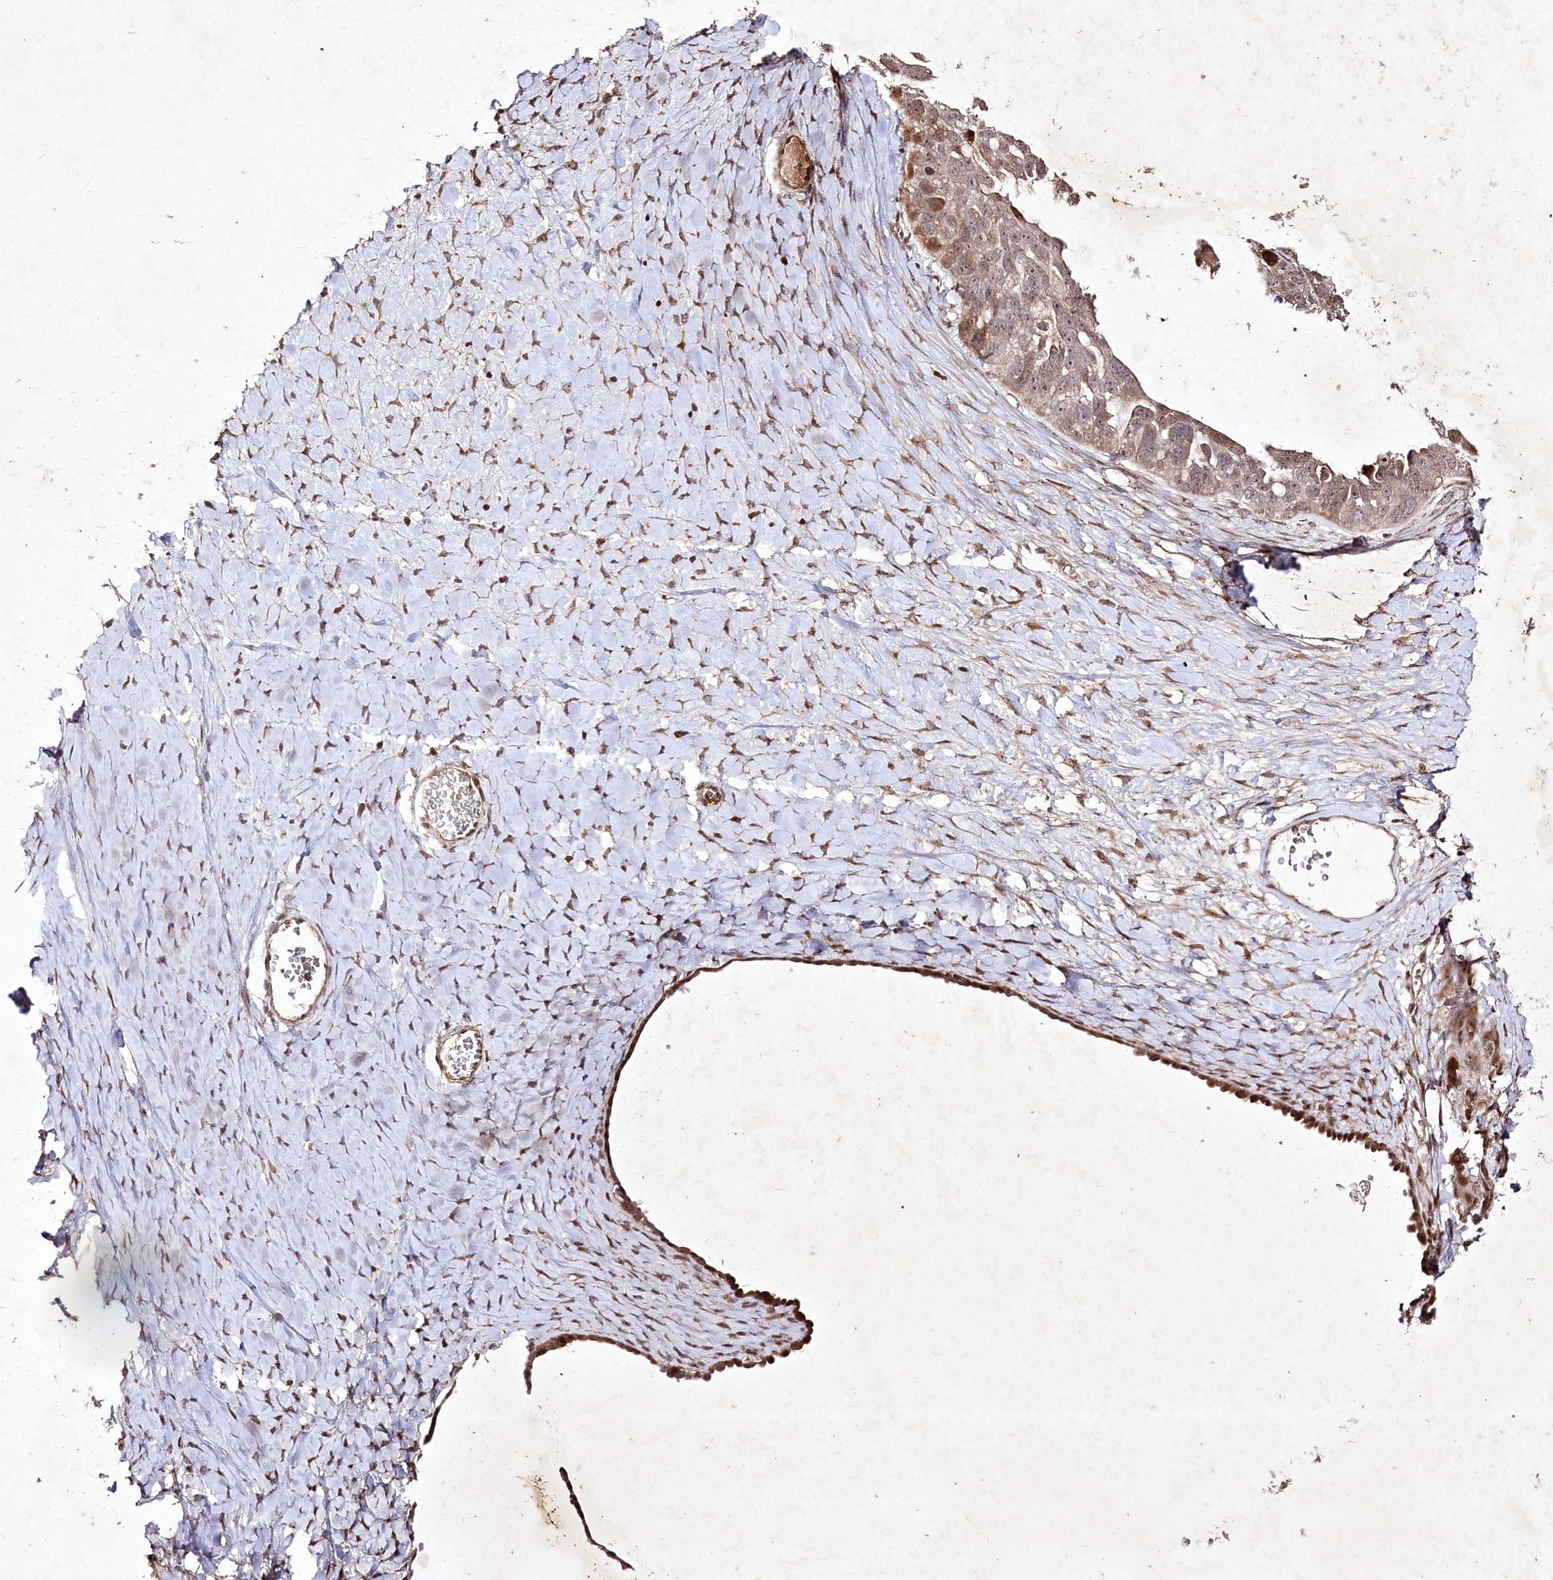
{"staining": {"intensity": "moderate", "quantity": "25%-75%", "location": "cytoplasmic/membranous,nuclear"}, "tissue": "ovarian cancer", "cell_type": "Tumor cells", "image_type": "cancer", "snomed": [{"axis": "morphology", "description": "Cystadenocarcinoma, serous, NOS"}, {"axis": "topography", "description": "Ovary"}], "caption": "Immunohistochemistry (DAB) staining of human ovarian serous cystadenocarcinoma reveals moderate cytoplasmic/membranous and nuclear protein expression in about 25%-75% of tumor cells. Nuclei are stained in blue.", "gene": "DMP1", "patient": {"sex": "female", "age": 79}}